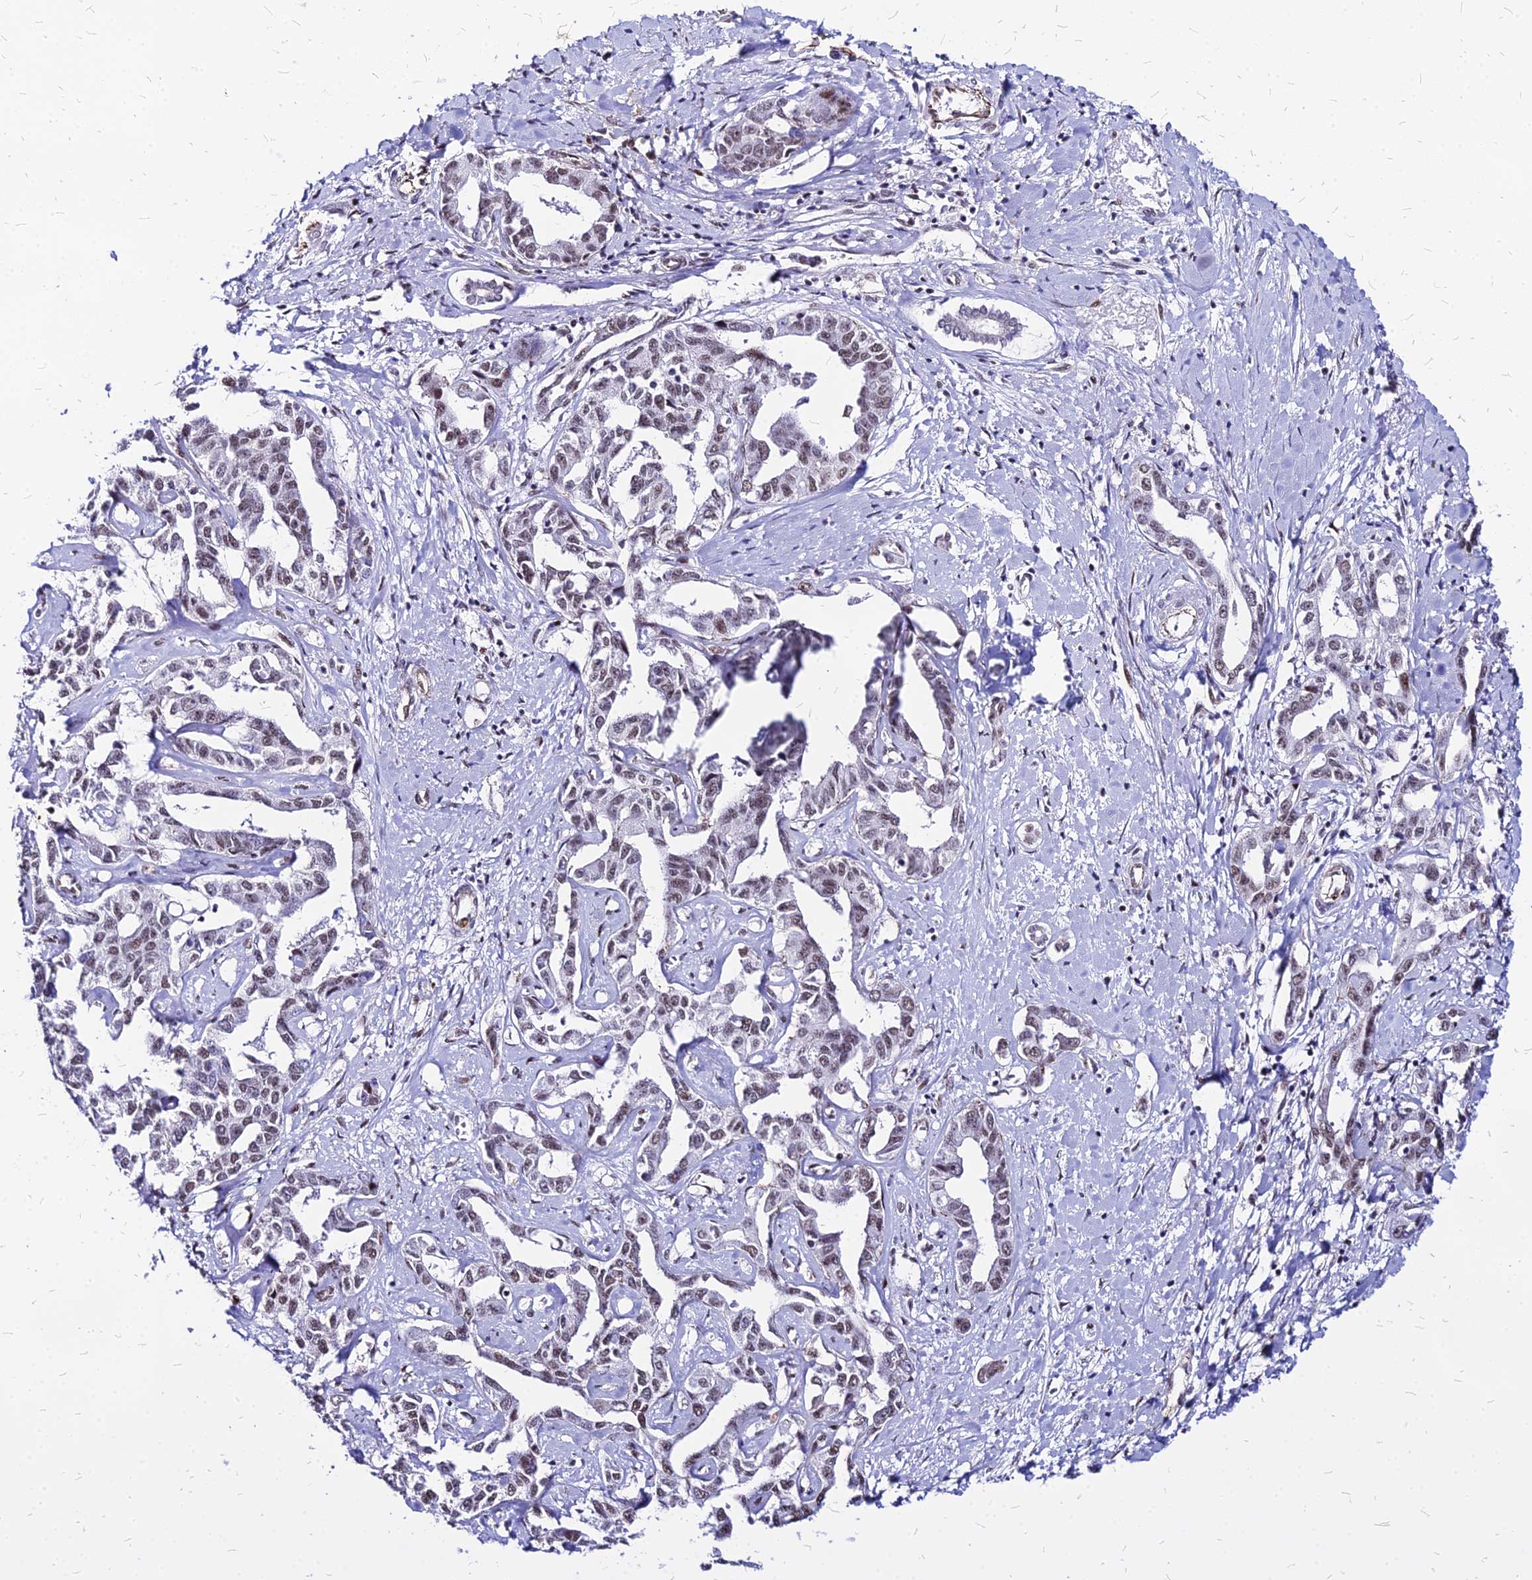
{"staining": {"intensity": "moderate", "quantity": "25%-75%", "location": "nuclear"}, "tissue": "liver cancer", "cell_type": "Tumor cells", "image_type": "cancer", "snomed": [{"axis": "morphology", "description": "Cholangiocarcinoma"}, {"axis": "topography", "description": "Liver"}], "caption": "Brown immunohistochemical staining in liver cancer (cholangiocarcinoma) displays moderate nuclear expression in about 25%-75% of tumor cells.", "gene": "FDX2", "patient": {"sex": "male", "age": 59}}